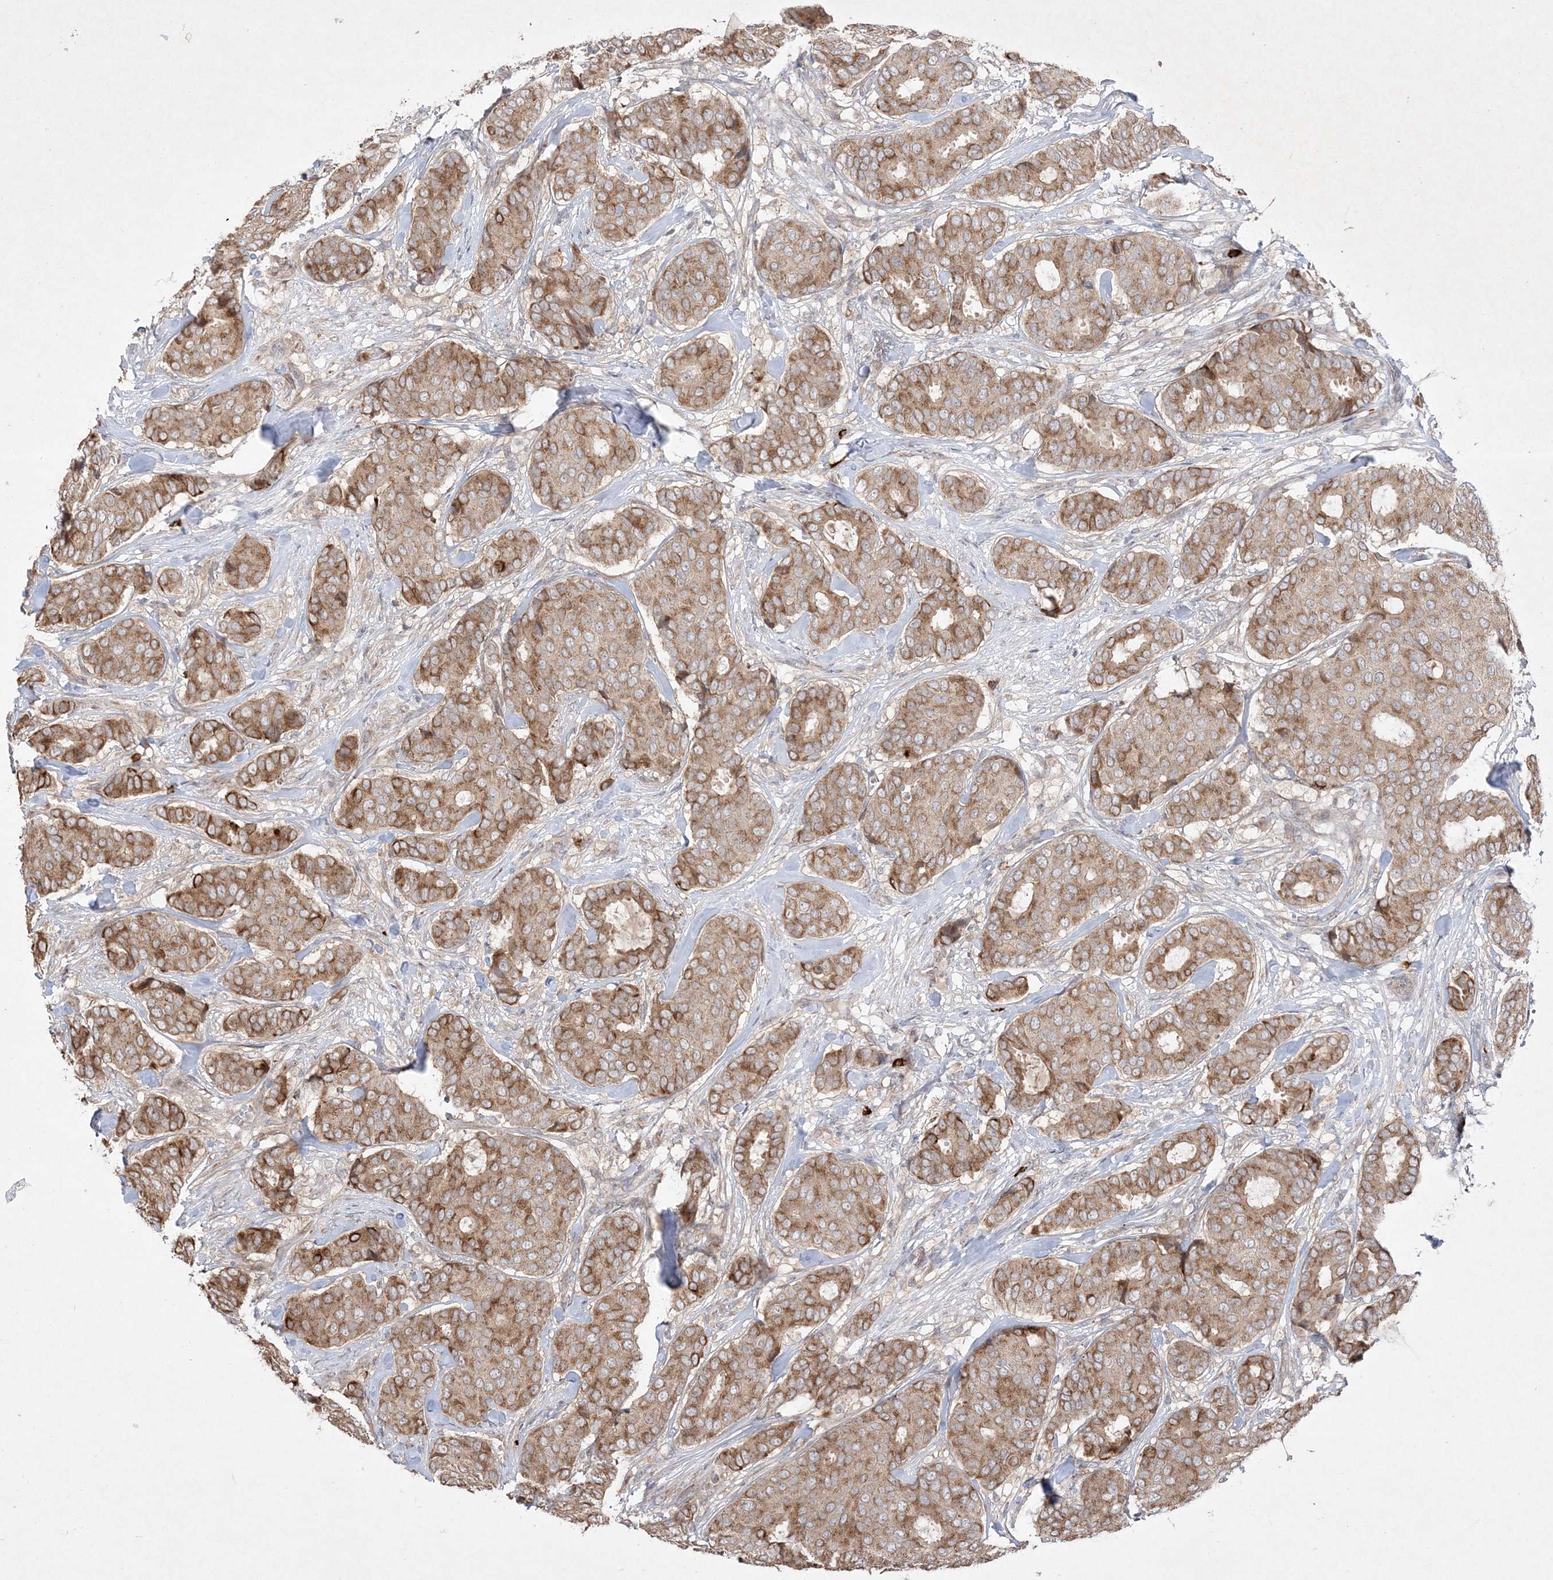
{"staining": {"intensity": "strong", "quantity": "25%-75%", "location": "cytoplasmic/membranous"}, "tissue": "breast cancer", "cell_type": "Tumor cells", "image_type": "cancer", "snomed": [{"axis": "morphology", "description": "Duct carcinoma"}, {"axis": "topography", "description": "Breast"}], "caption": "A micrograph of breast invasive ductal carcinoma stained for a protein shows strong cytoplasmic/membranous brown staining in tumor cells.", "gene": "CLNK", "patient": {"sex": "female", "age": 75}}